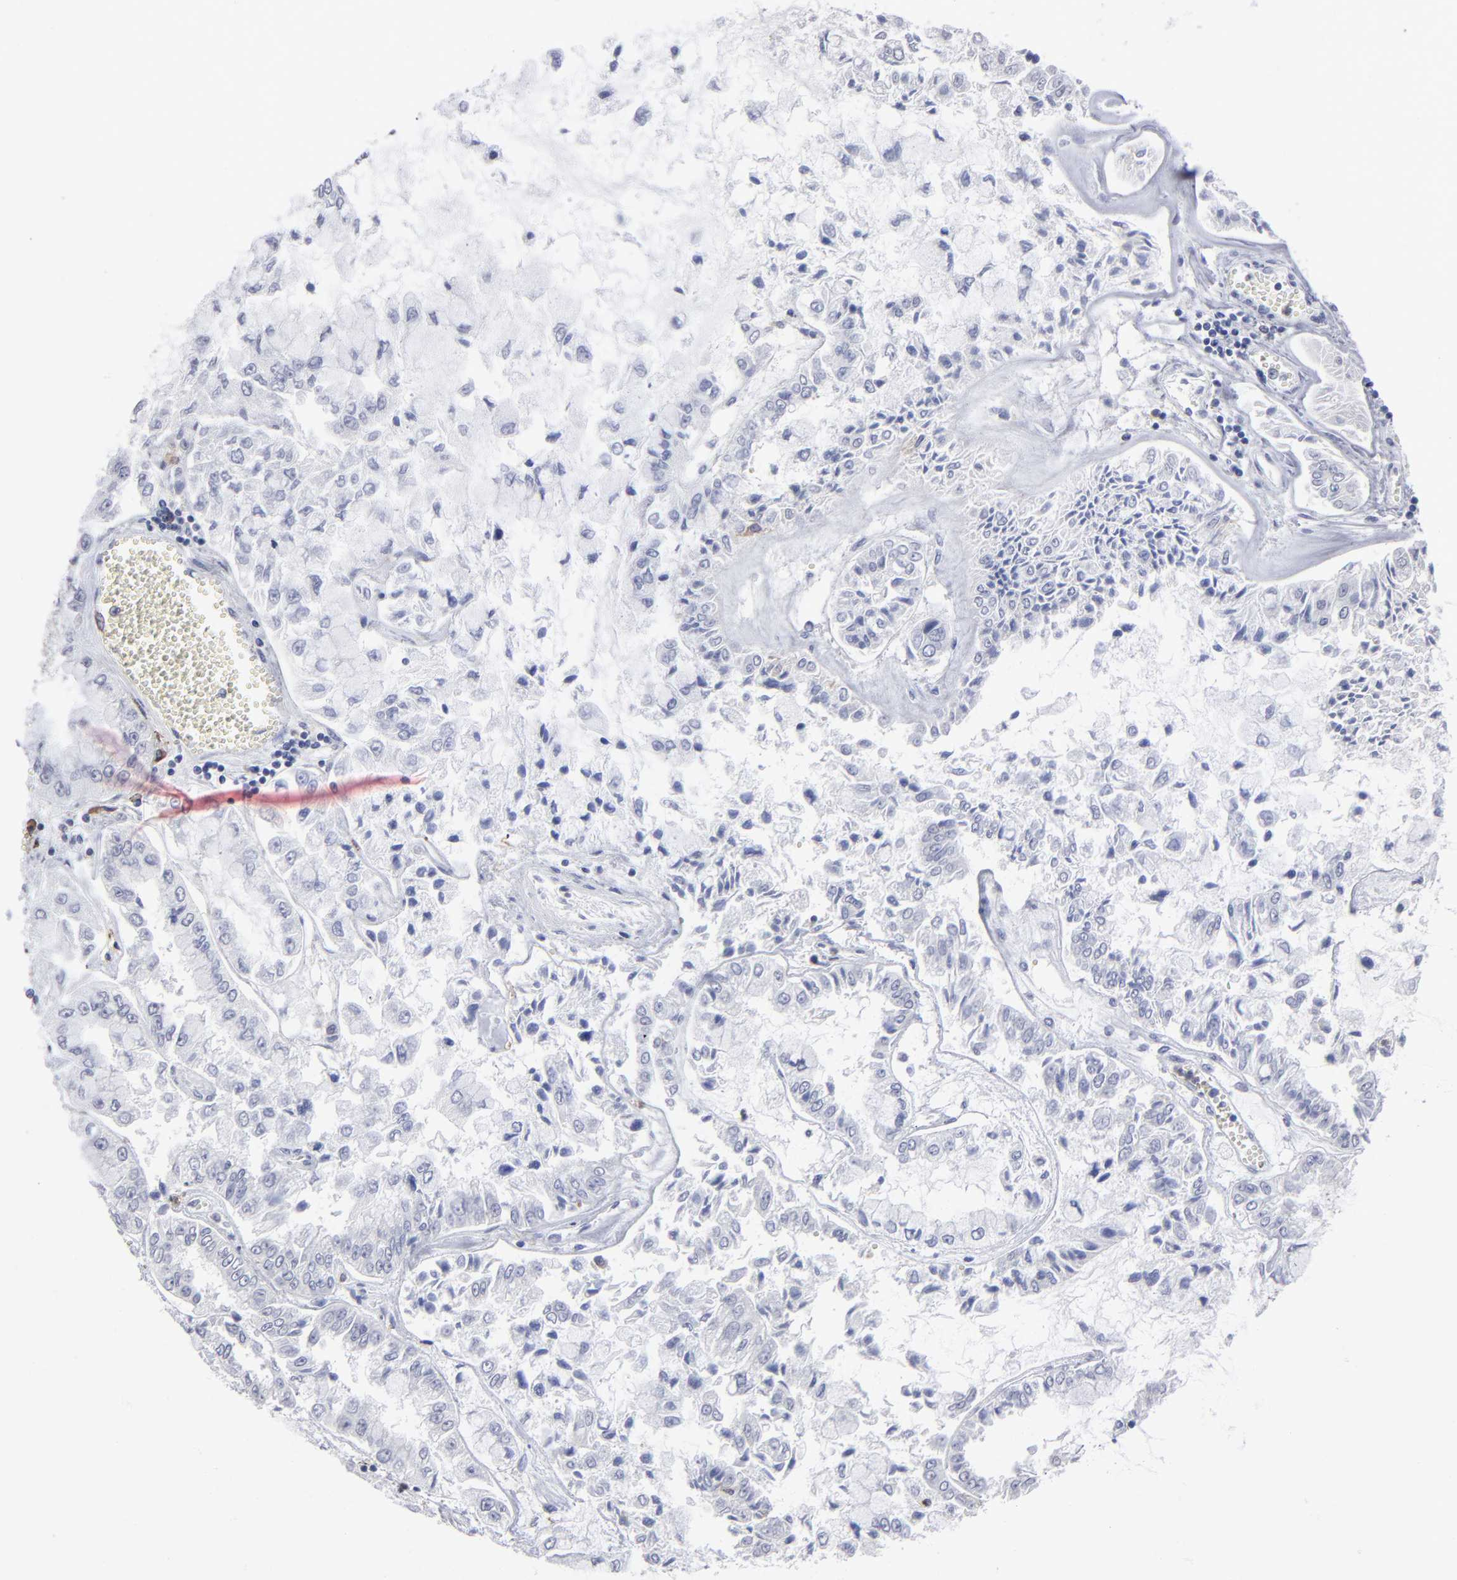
{"staining": {"intensity": "negative", "quantity": "none", "location": "none"}, "tissue": "liver cancer", "cell_type": "Tumor cells", "image_type": "cancer", "snomed": [{"axis": "morphology", "description": "Cholangiocarcinoma"}, {"axis": "topography", "description": "Liver"}], "caption": "Histopathology image shows no protein expression in tumor cells of liver cholangiocarcinoma tissue.", "gene": "LAT2", "patient": {"sex": "female", "age": 79}}